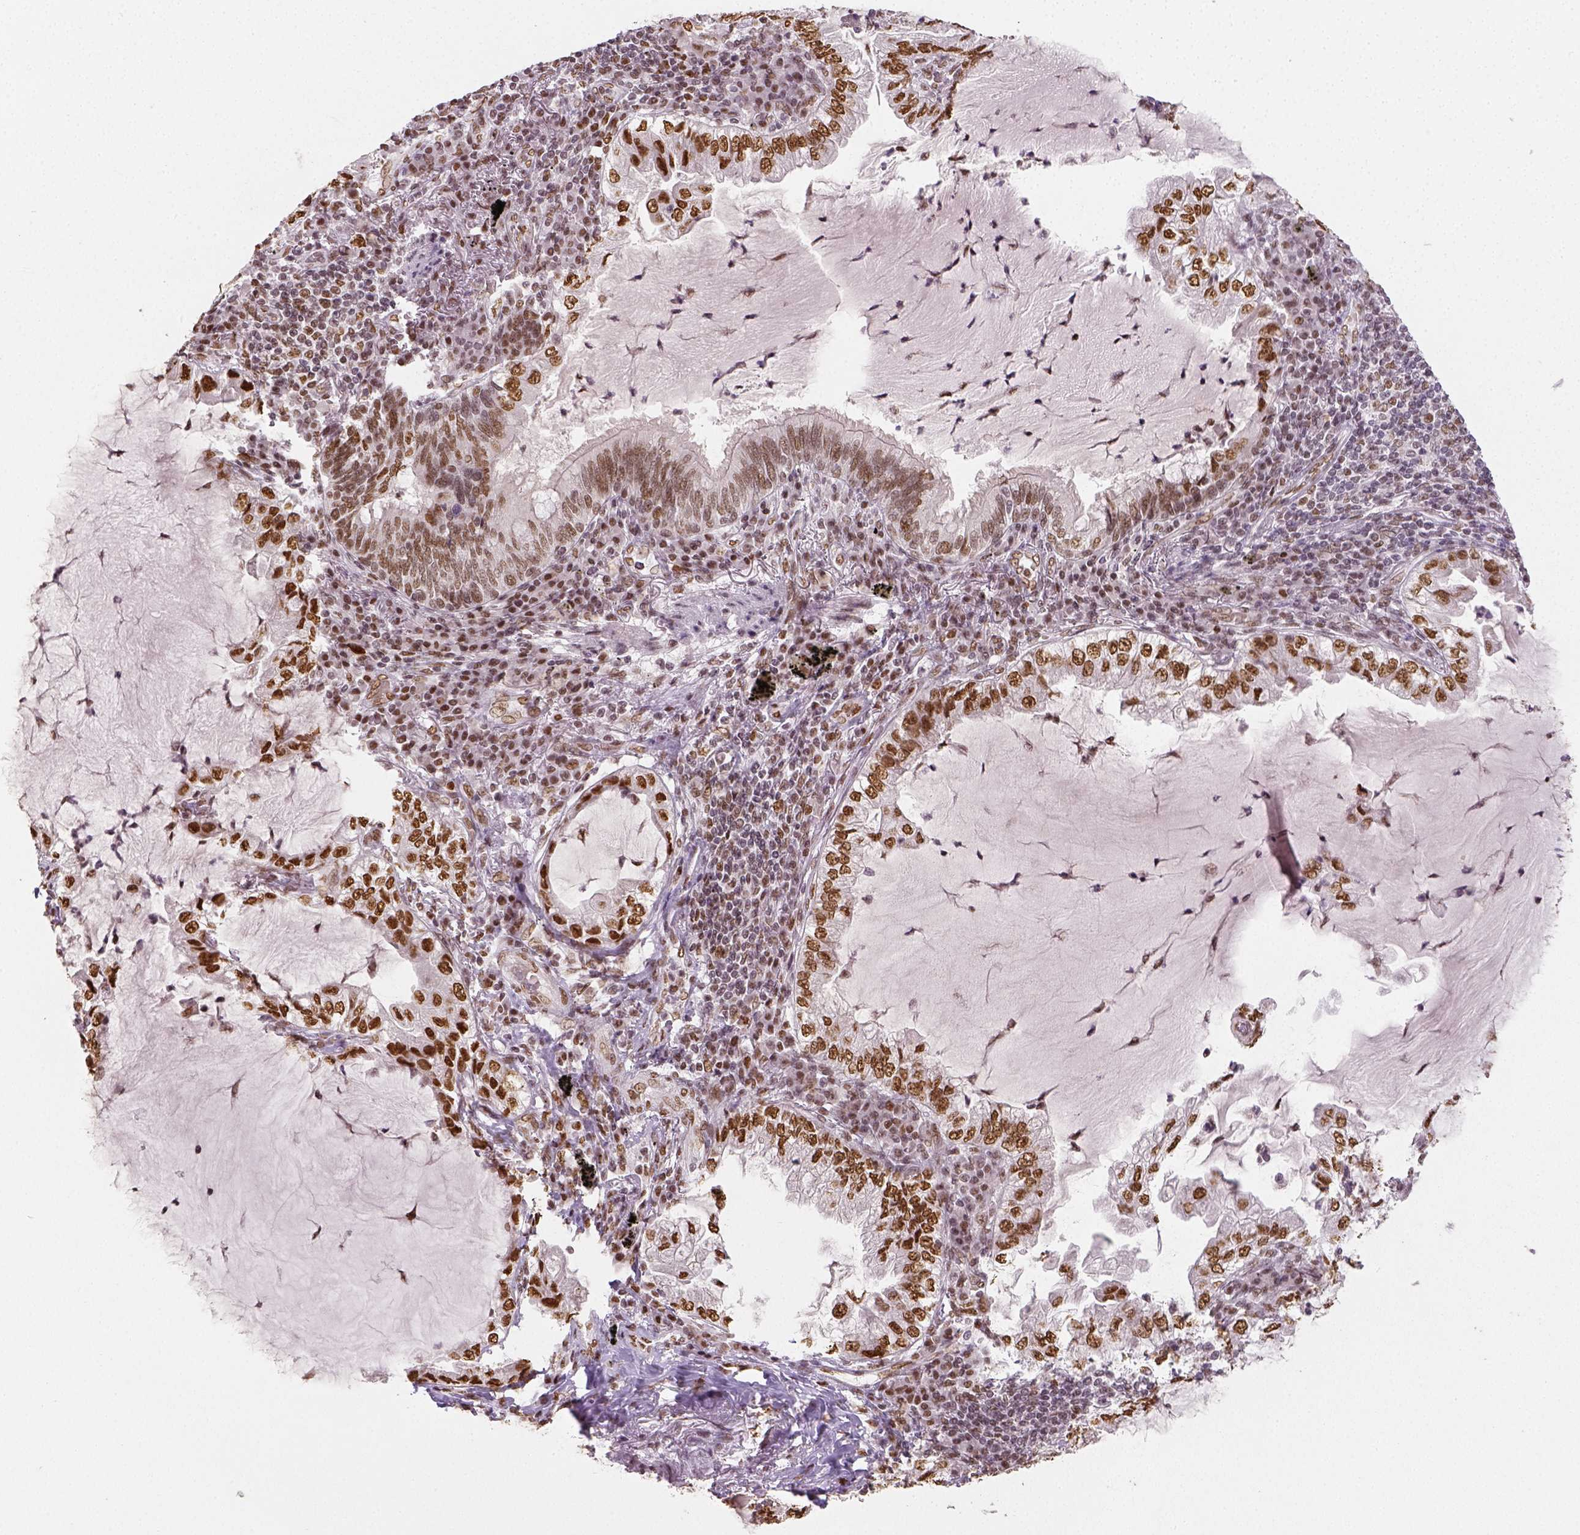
{"staining": {"intensity": "strong", "quantity": ">75%", "location": "nuclear"}, "tissue": "lung cancer", "cell_type": "Tumor cells", "image_type": "cancer", "snomed": [{"axis": "morphology", "description": "Adenocarcinoma, NOS"}, {"axis": "topography", "description": "Lung"}], "caption": "Adenocarcinoma (lung) stained for a protein exhibits strong nuclear positivity in tumor cells. (Stains: DAB in brown, nuclei in blue, Microscopy: brightfield microscopy at high magnification).", "gene": "FANCE", "patient": {"sex": "female", "age": 73}}